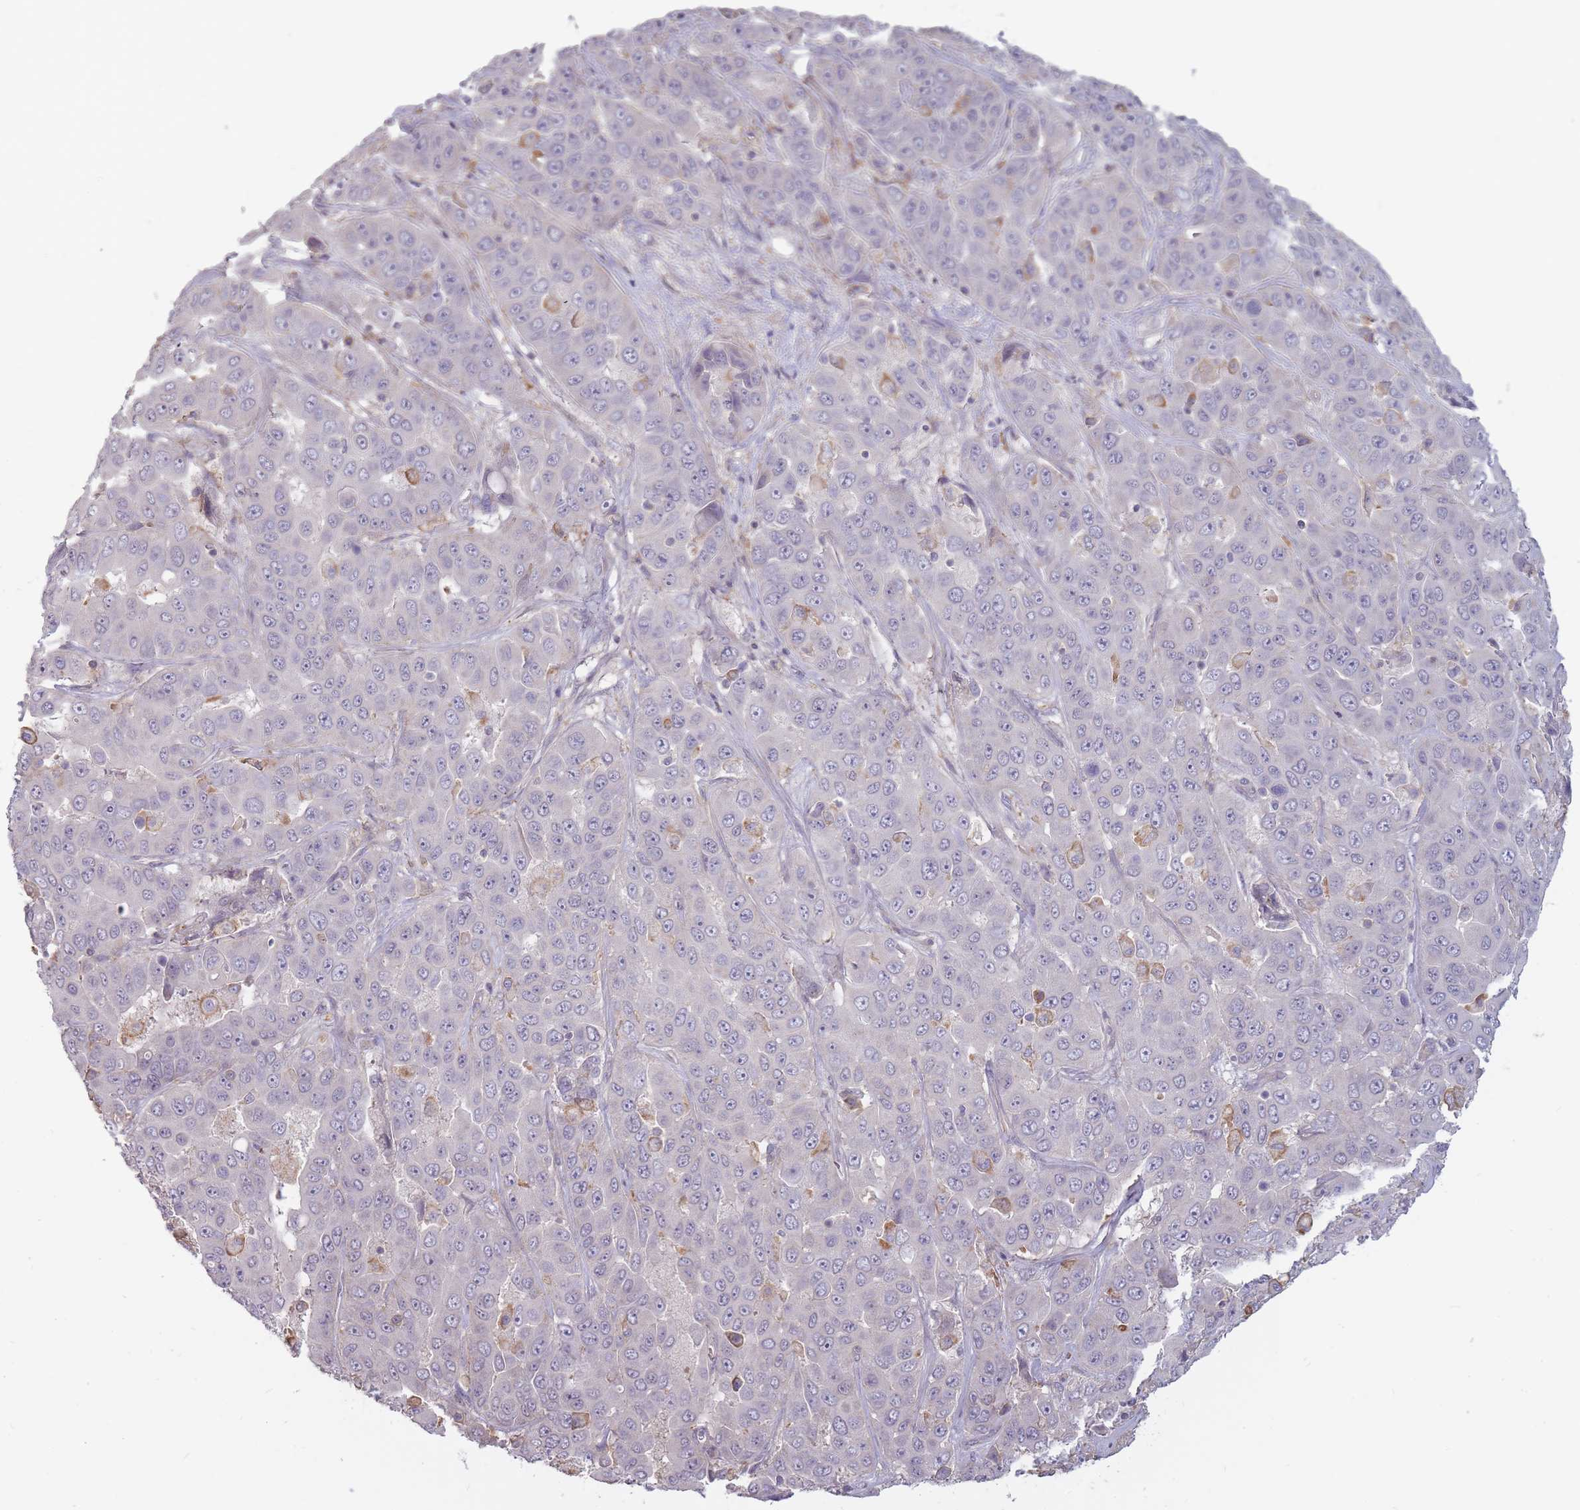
{"staining": {"intensity": "negative", "quantity": "none", "location": "none"}, "tissue": "liver cancer", "cell_type": "Tumor cells", "image_type": "cancer", "snomed": [{"axis": "morphology", "description": "Cholangiocarcinoma"}, {"axis": "topography", "description": "Liver"}], "caption": "Human cholangiocarcinoma (liver) stained for a protein using immunohistochemistry (IHC) exhibits no staining in tumor cells.", "gene": "TET3", "patient": {"sex": "female", "age": 52}}